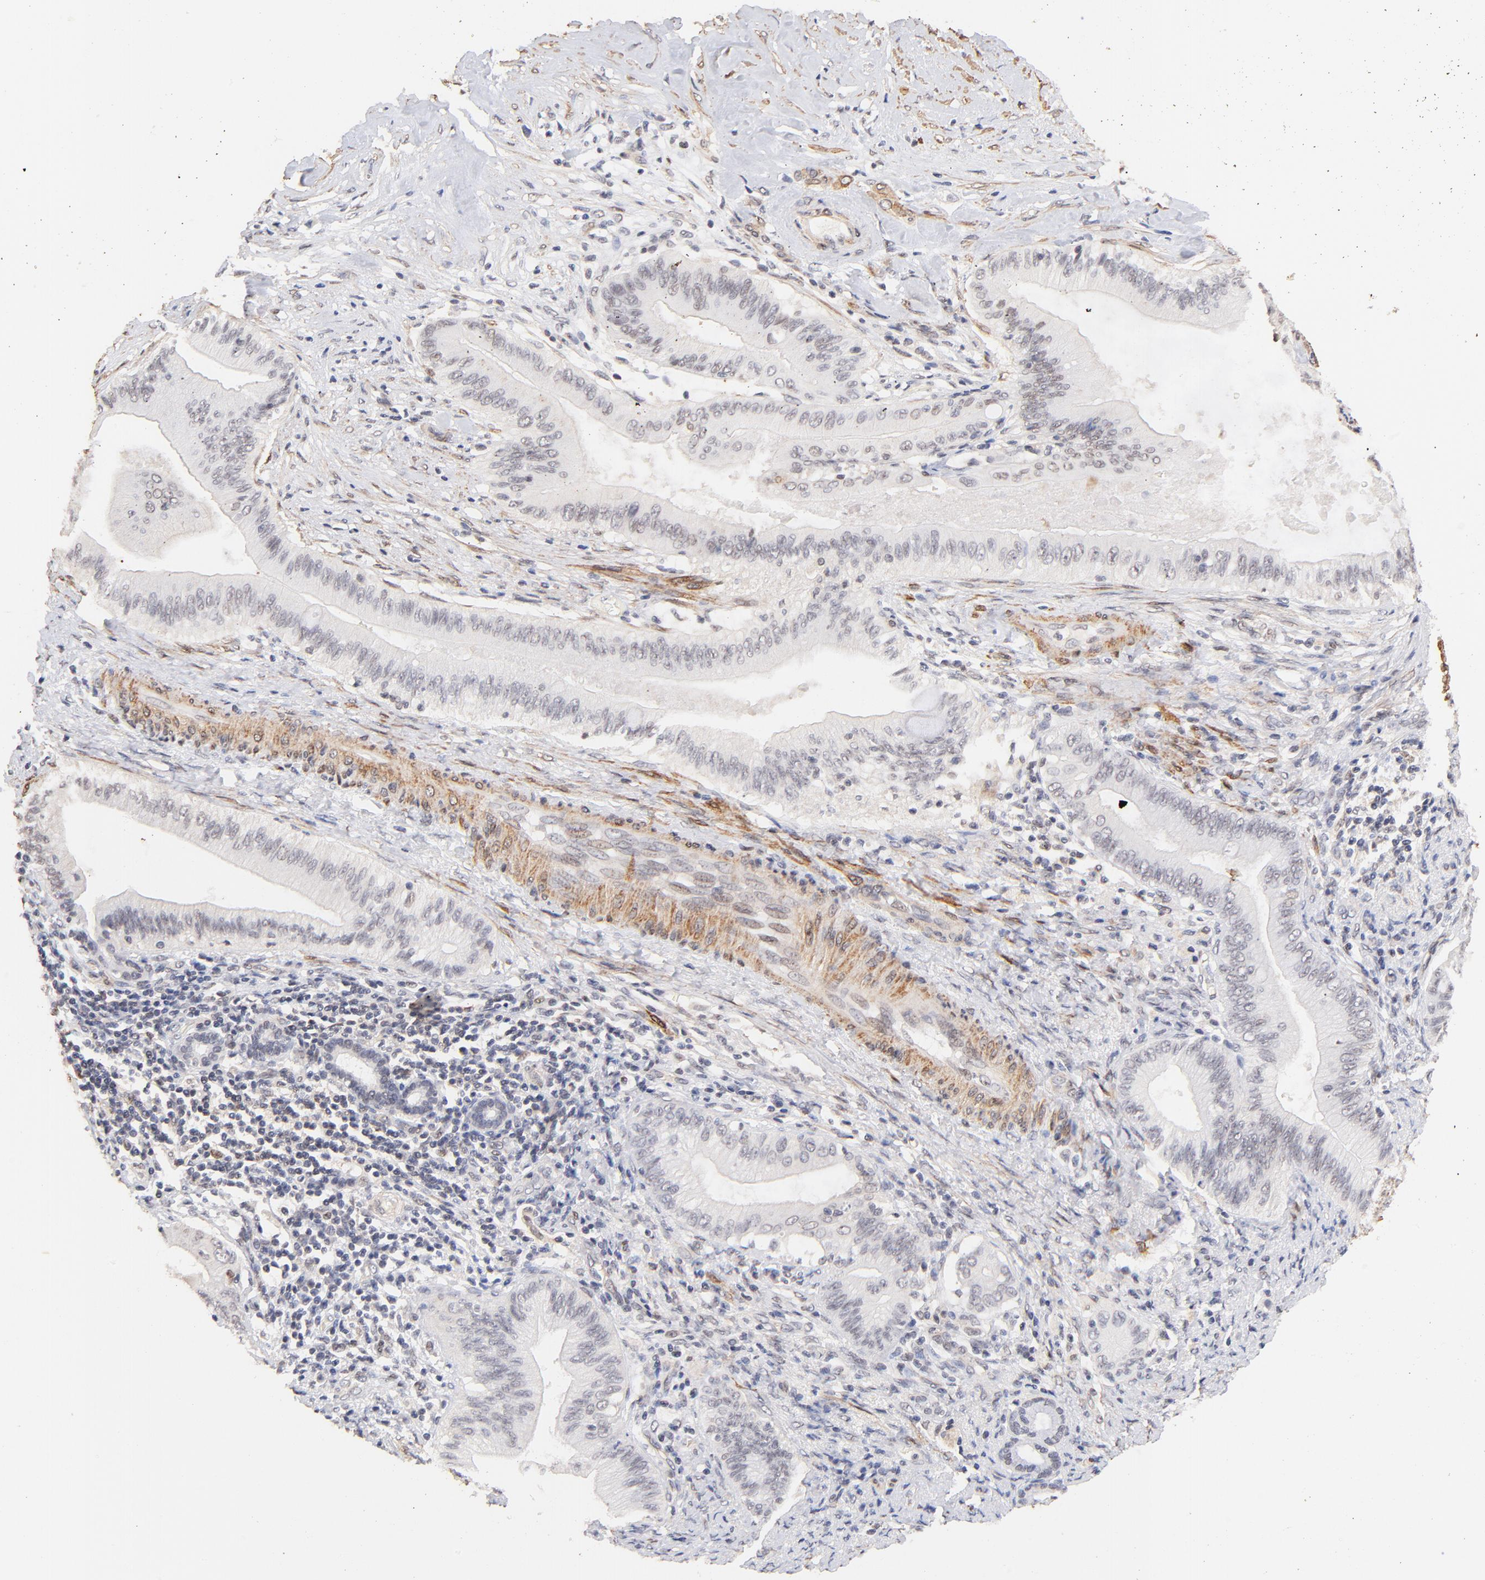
{"staining": {"intensity": "weak", "quantity": "<25%", "location": "cytoplasmic/membranous,nuclear"}, "tissue": "liver cancer", "cell_type": "Tumor cells", "image_type": "cancer", "snomed": [{"axis": "morphology", "description": "Cholangiocarcinoma"}, {"axis": "topography", "description": "Liver"}], "caption": "Immunohistochemical staining of human liver cancer exhibits no significant expression in tumor cells.", "gene": "ZFP92", "patient": {"sex": "male", "age": 58}}